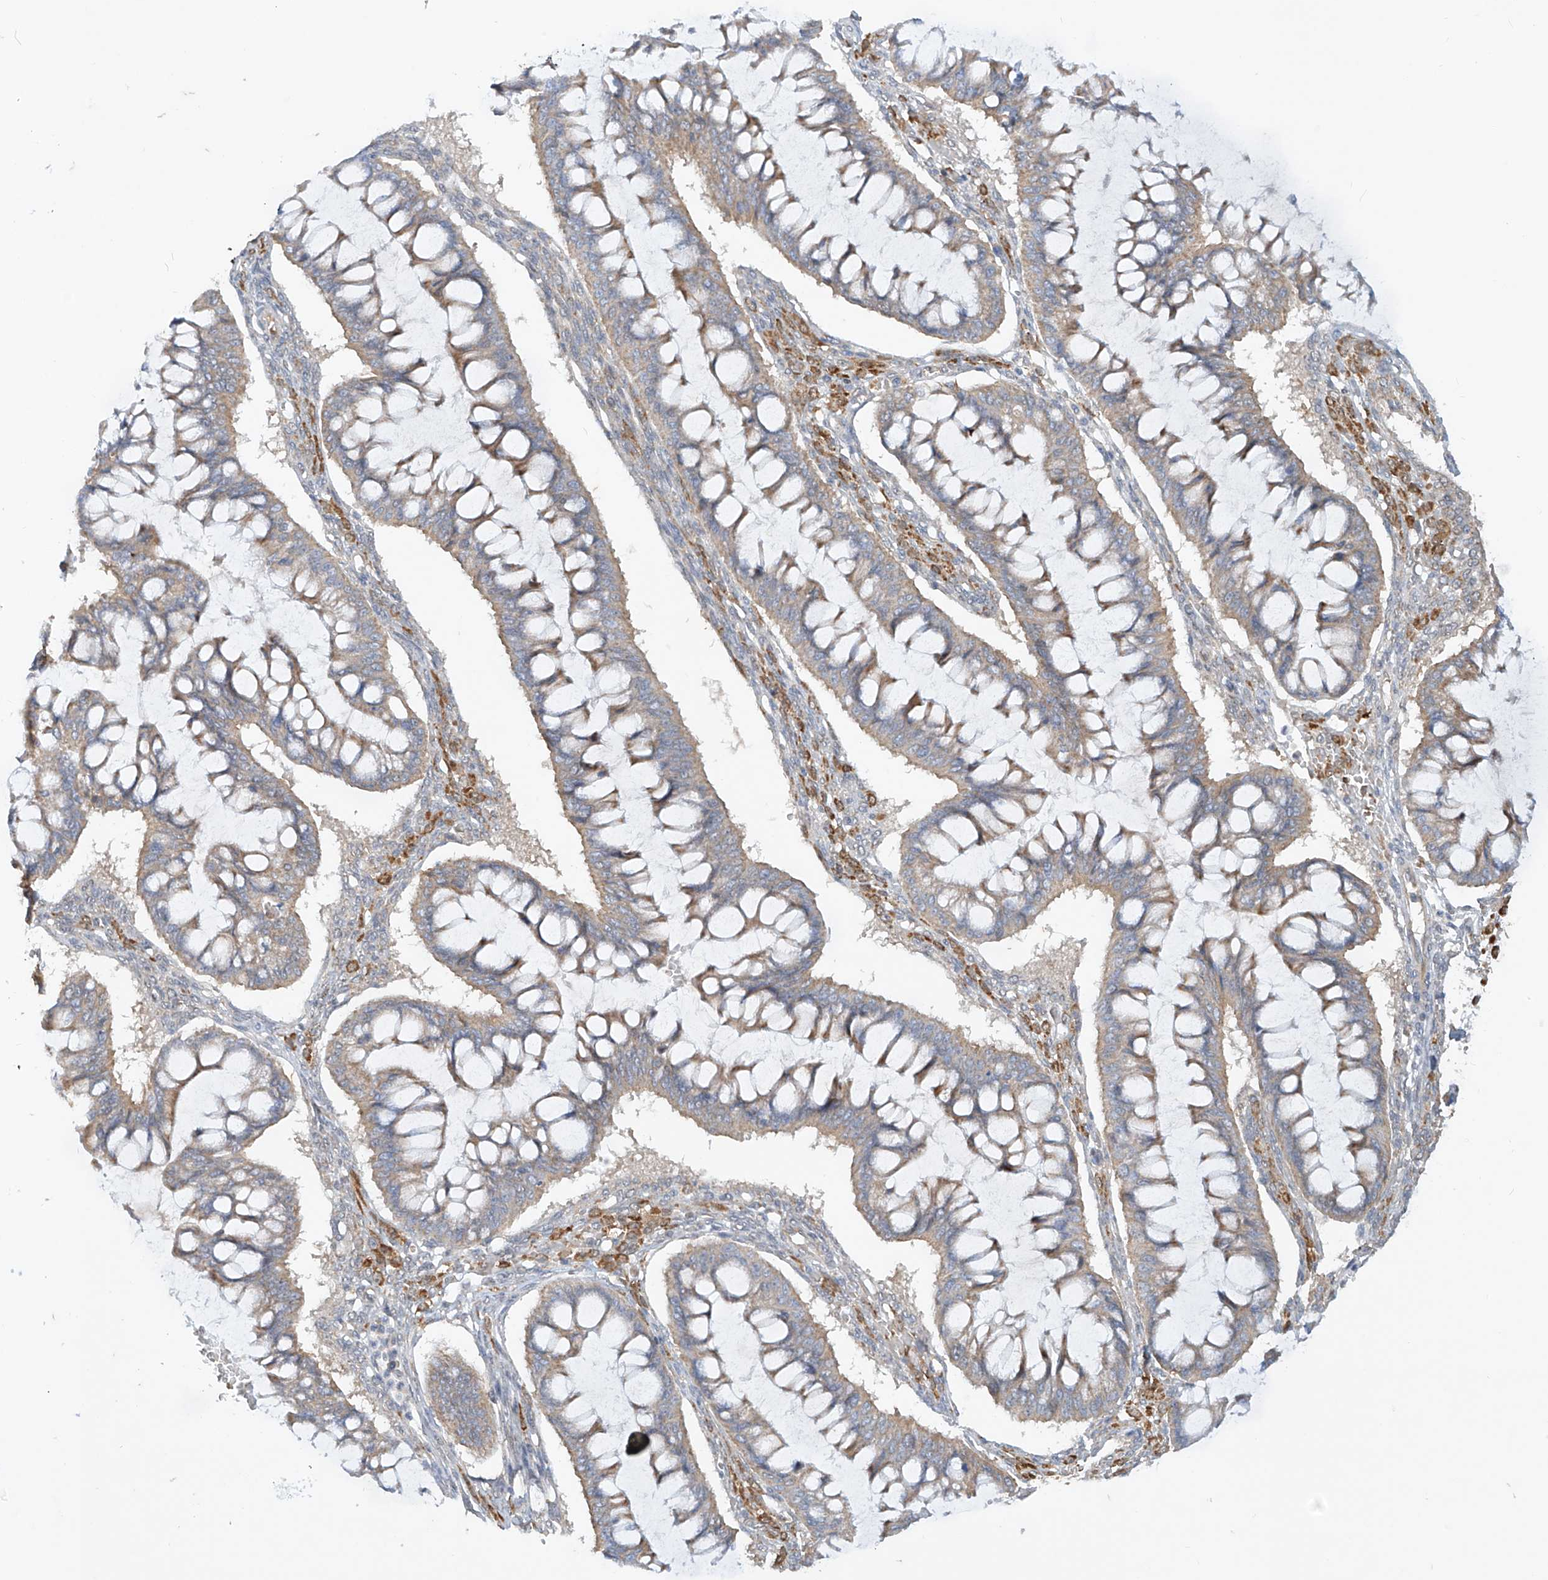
{"staining": {"intensity": "weak", "quantity": "25%-75%", "location": "cytoplasmic/membranous"}, "tissue": "ovarian cancer", "cell_type": "Tumor cells", "image_type": "cancer", "snomed": [{"axis": "morphology", "description": "Cystadenocarcinoma, mucinous, NOS"}, {"axis": "topography", "description": "Ovary"}], "caption": "Ovarian cancer (mucinous cystadenocarcinoma) stained with a brown dye displays weak cytoplasmic/membranous positive expression in approximately 25%-75% of tumor cells.", "gene": "MTUS2", "patient": {"sex": "female", "age": 73}}